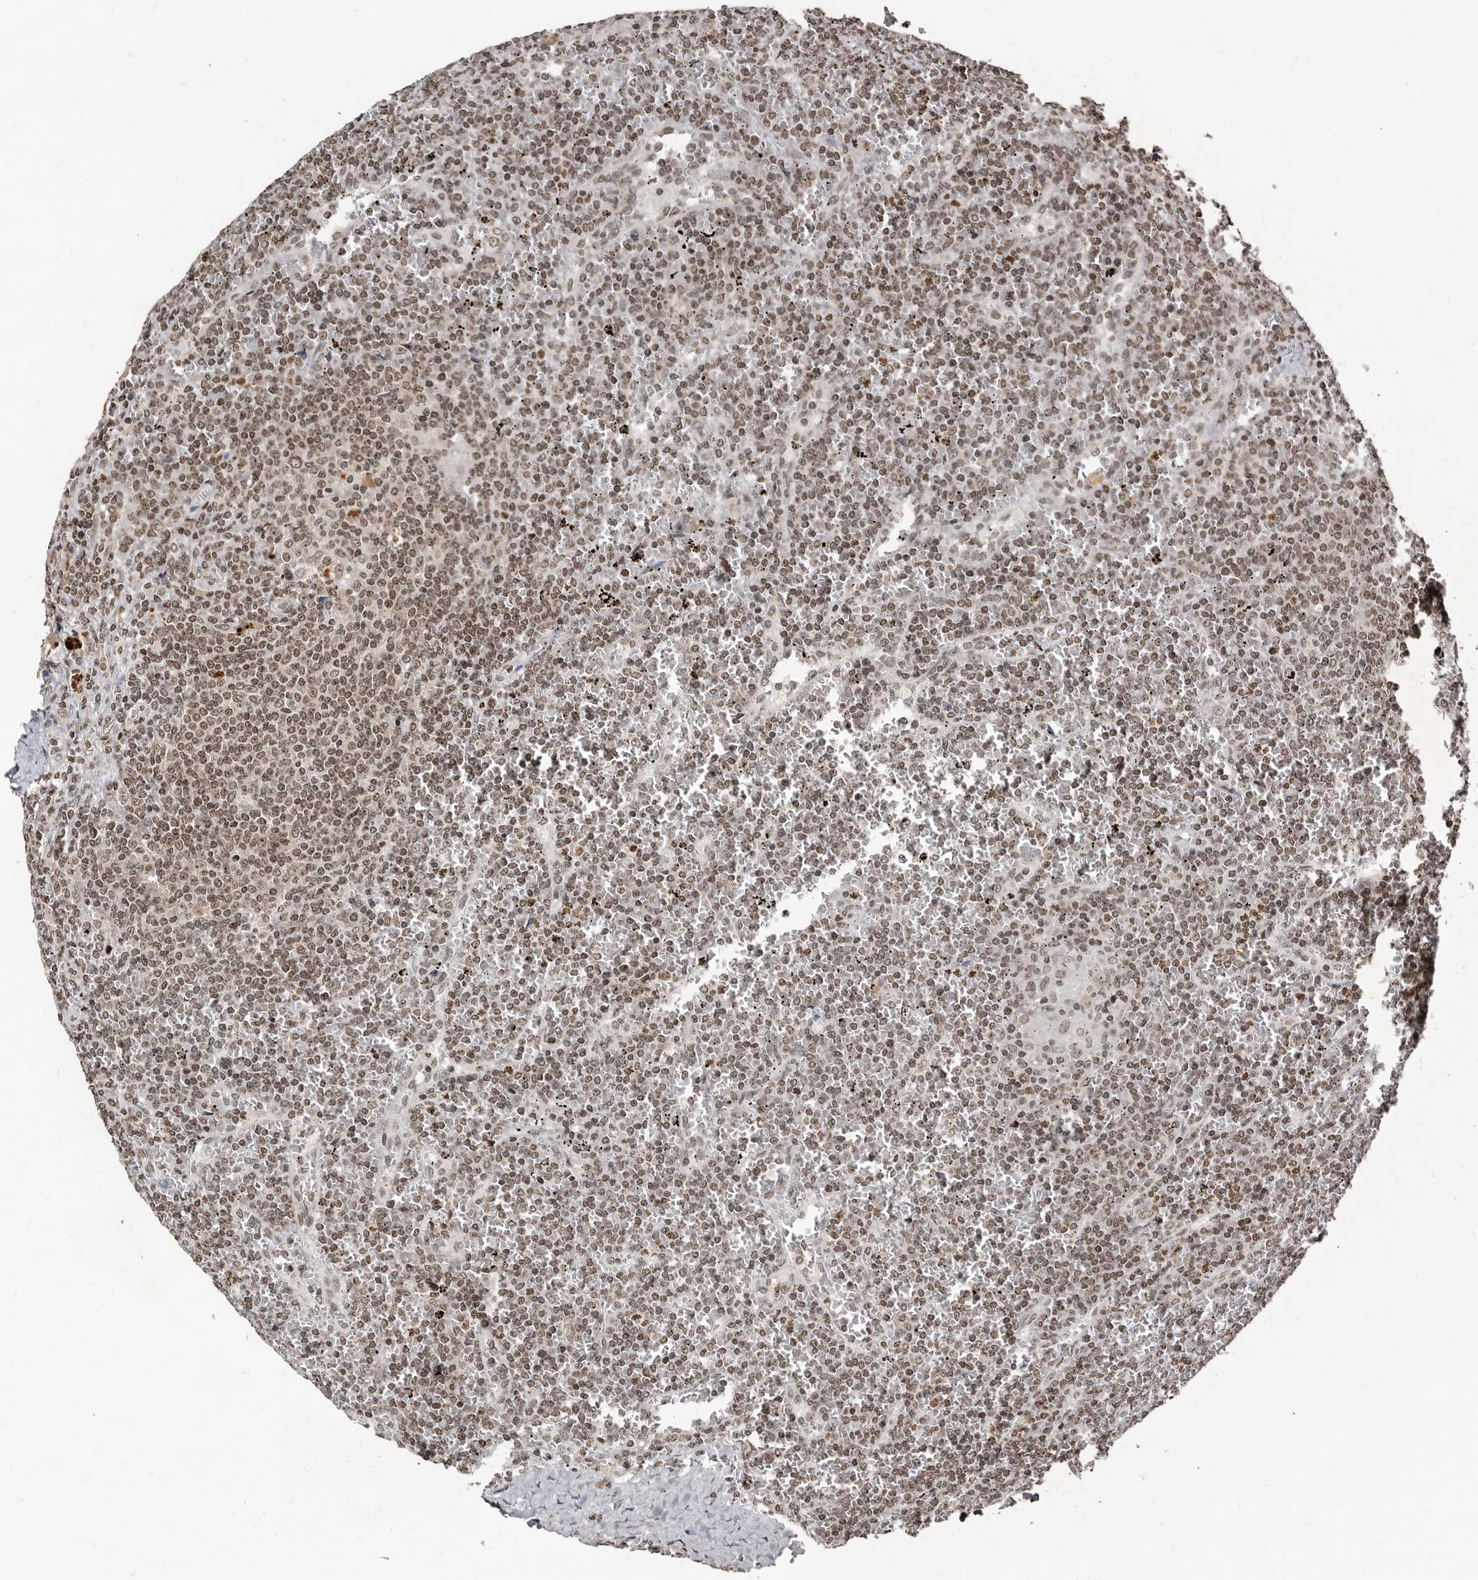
{"staining": {"intensity": "weak", "quantity": ">75%", "location": "nuclear"}, "tissue": "lymphoma", "cell_type": "Tumor cells", "image_type": "cancer", "snomed": [{"axis": "morphology", "description": "Malignant lymphoma, non-Hodgkin's type, Low grade"}, {"axis": "topography", "description": "Spleen"}], "caption": "Immunohistochemical staining of lymphoma exhibits weak nuclear protein staining in about >75% of tumor cells.", "gene": "THUMPD1", "patient": {"sex": "female", "age": 19}}